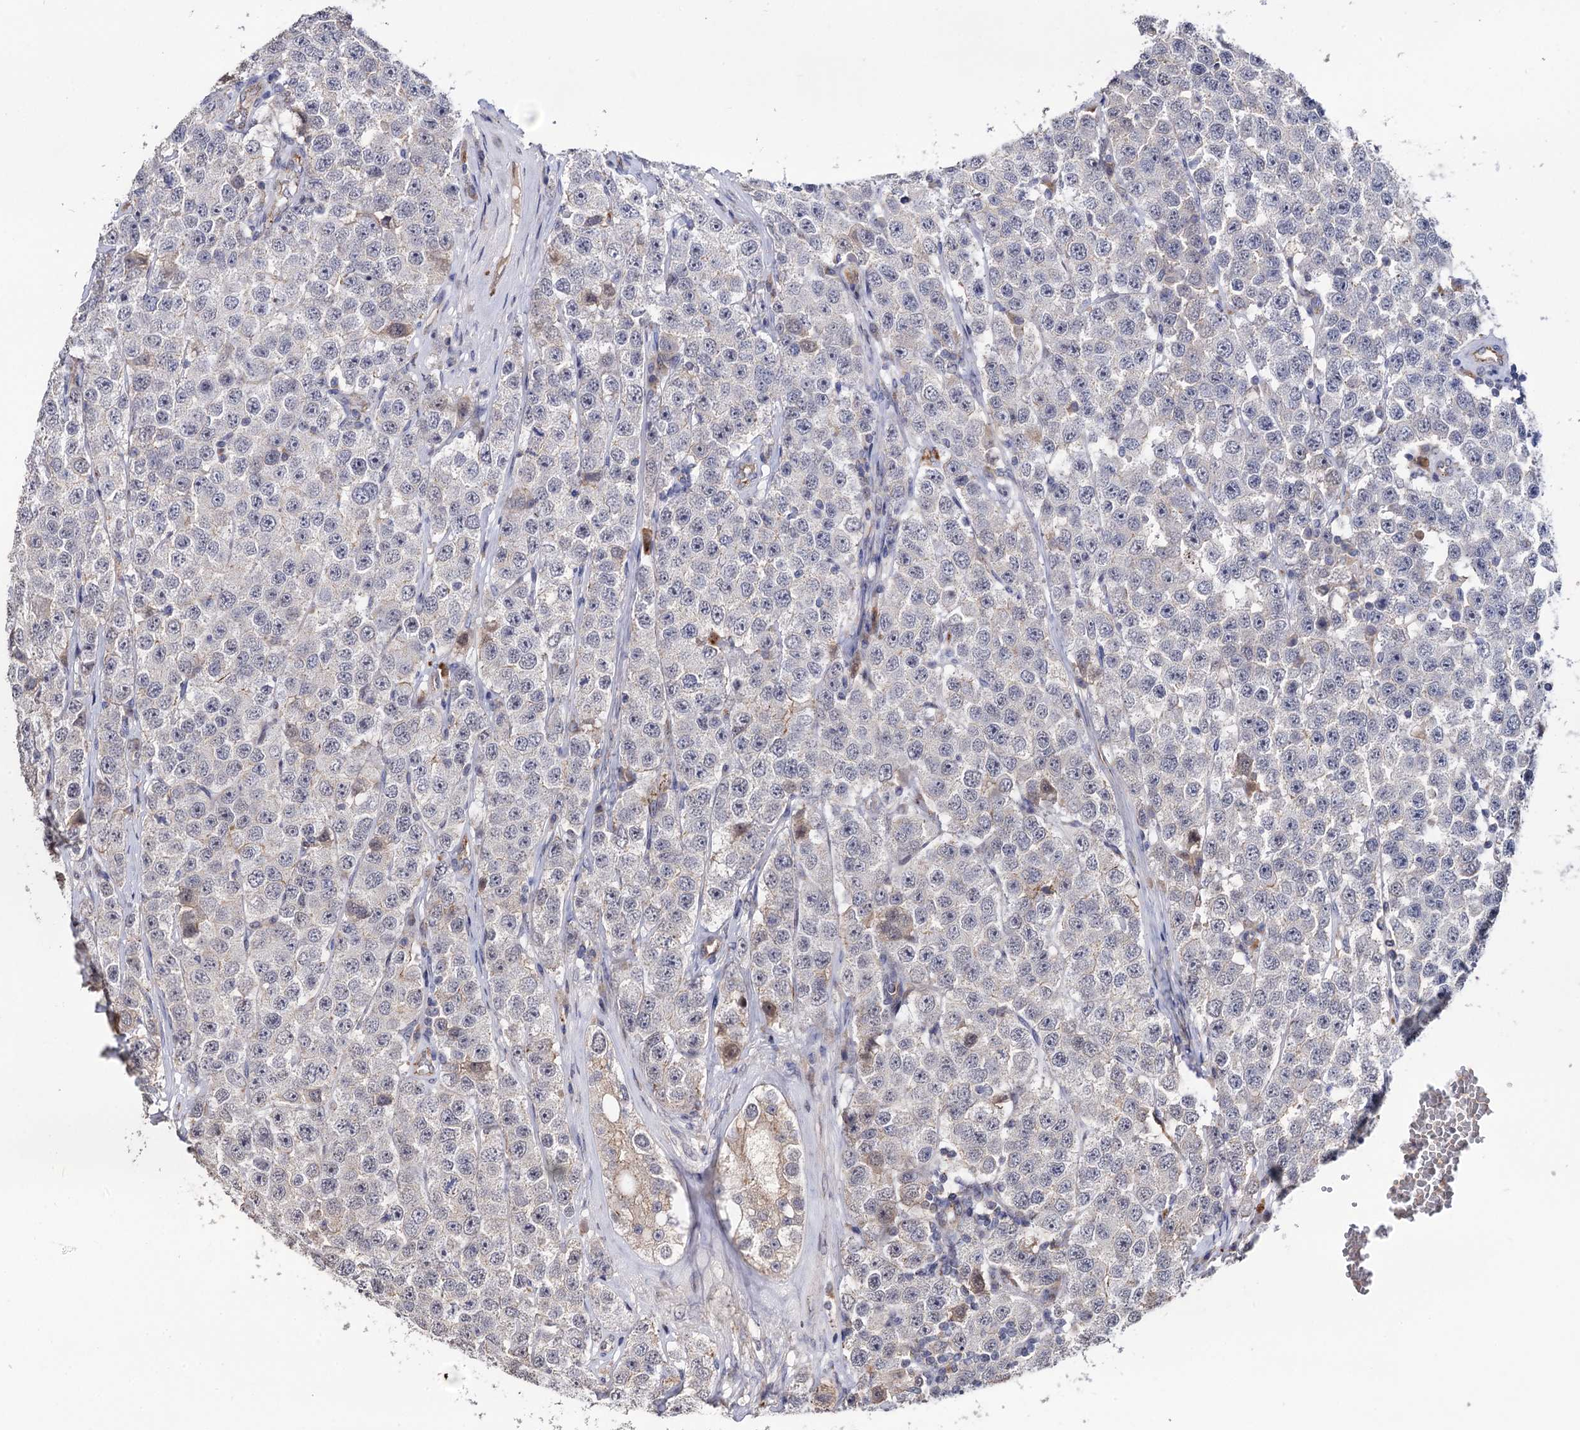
{"staining": {"intensity": "negative", "quantity": "none", "location": "none"}, "tissue": "testis cancer", "cell_type": "Tumor cells", "image_type": "cancer", "snomed": [{"axis": "morphology", "description": "Seminoma, NOS"}, {"axis": "topography", "description": "Testis"}], "caption": "This is an immunohistochemistry (IHC) micrograph of testis seminoma. There is no staining in tumor cells.", "gene": "MICAL2", "patient": {"sex": "male", "age": 28}}